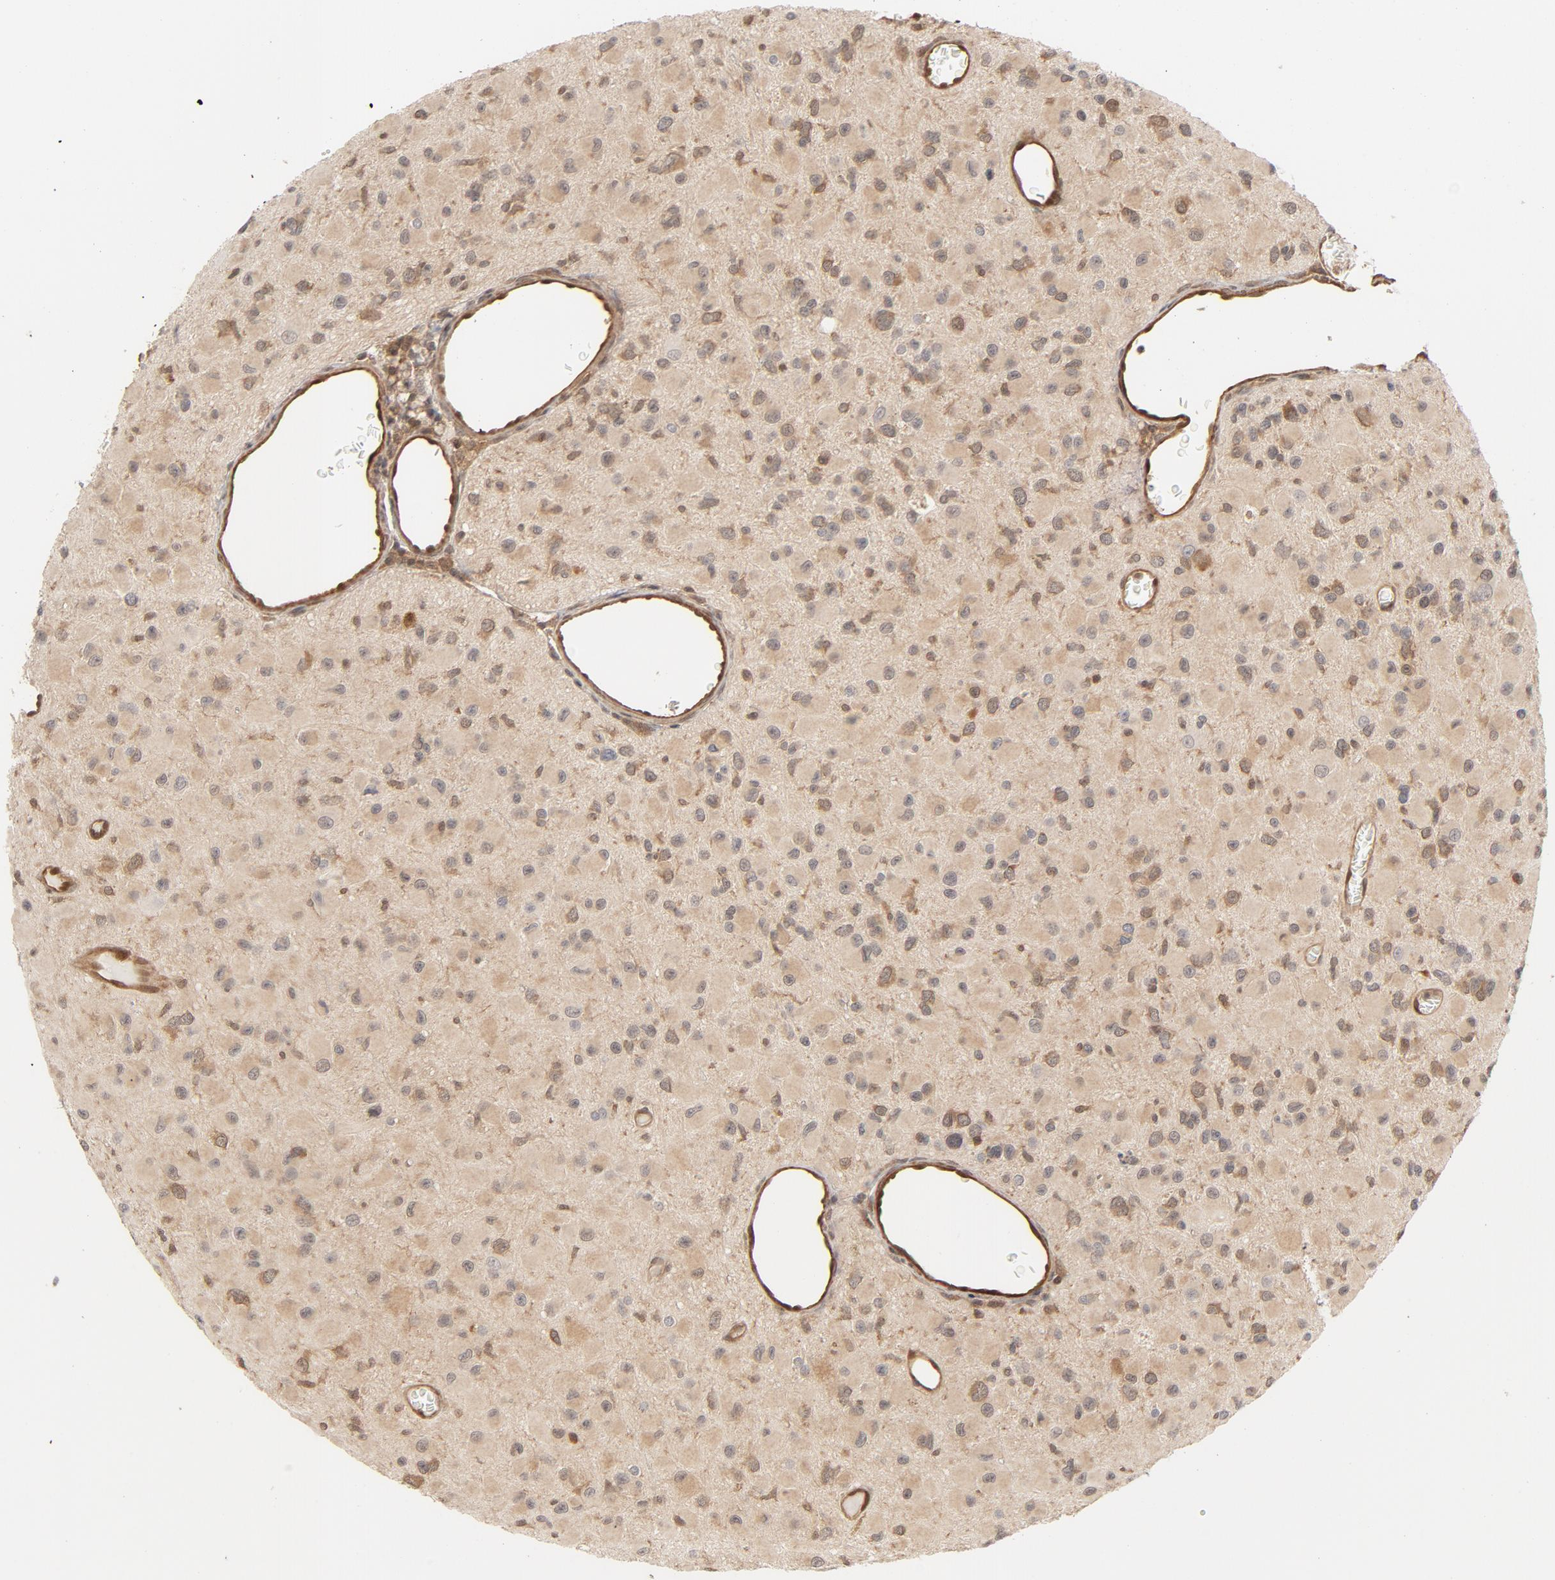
{"staining": {"intensity": "weak", "quantity": ">75%", "location": "cytoplasmic/membranous"}, "tissue": "glioma", "cell_type": "Tumor cells", "image_type": "cancer", "snomed": [{"axis": "morphology", "description": "Glioma, malignant, Low grade"}, {"axis": "topography", "description": "Brain"}], "caption": "Immunohistochemical staining of glioma displays weak cytoplasmic/membranous protein expression in about >75% of tumor cells.", "gene": "CDC37", "patient": {"sex": "male", "age": 42}}